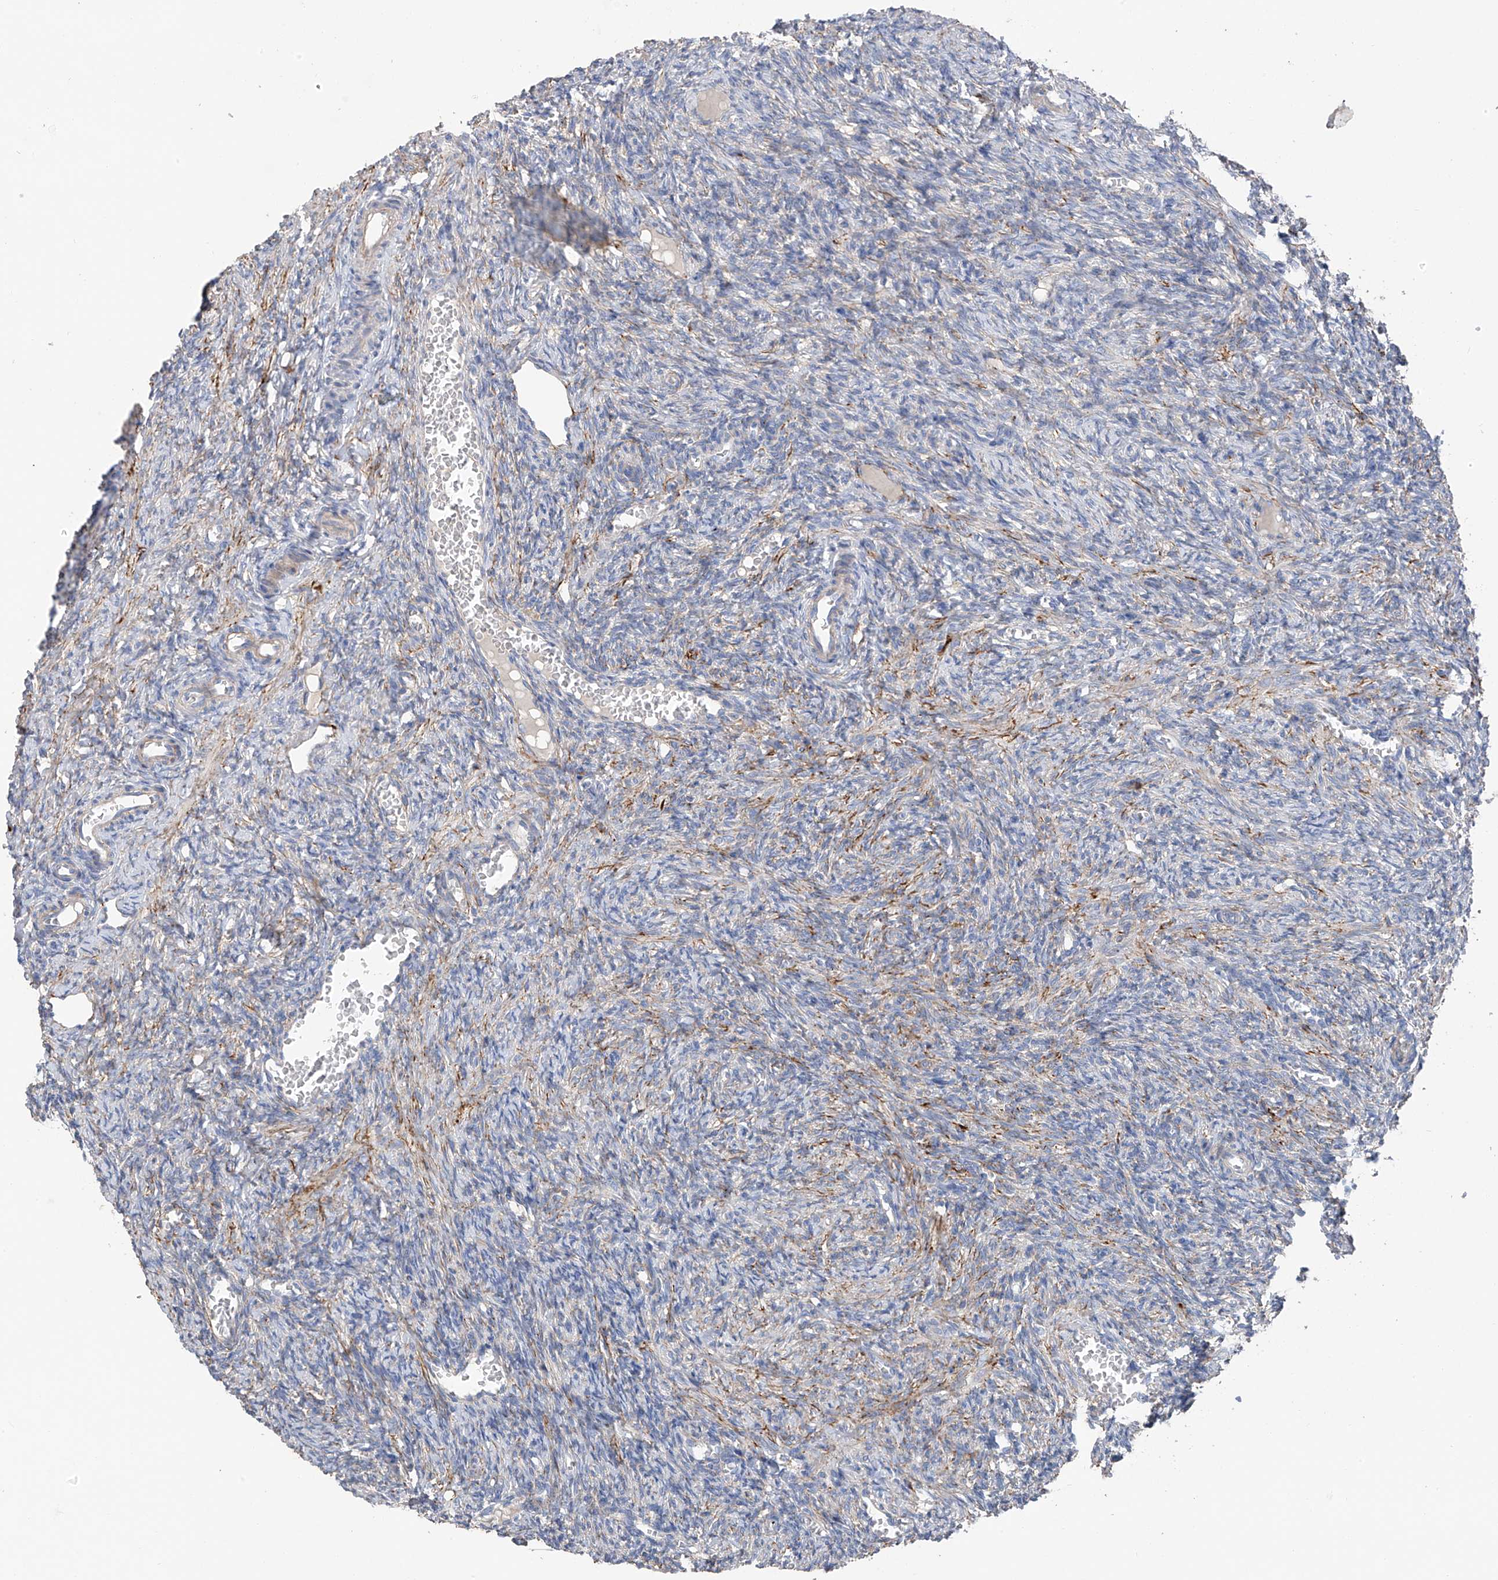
{"staining": {"intensity": "negative", "quantity": "none", "location": "none"}, "tissue": "ovary", "cell_type": "Ovarian stroma cells", "image_type": "normal", "snomed": [{"axis": "morphology", "description": "Normal tissue, NOS"}, {"axis": "topography", "description": "Ovary"}], "caption": "High magnification brightfield microscopy of benign ovary stained with DAB (brown) and counterstained with hematoxylin (blue): ovarian stroma cells show no significant staining. The staining is performed using DAB brown chromogen with nuclei counter-stained in using hematoxylin.", "gene": "GALNTL6", "patient": {"sex": "female", "age": 27}}